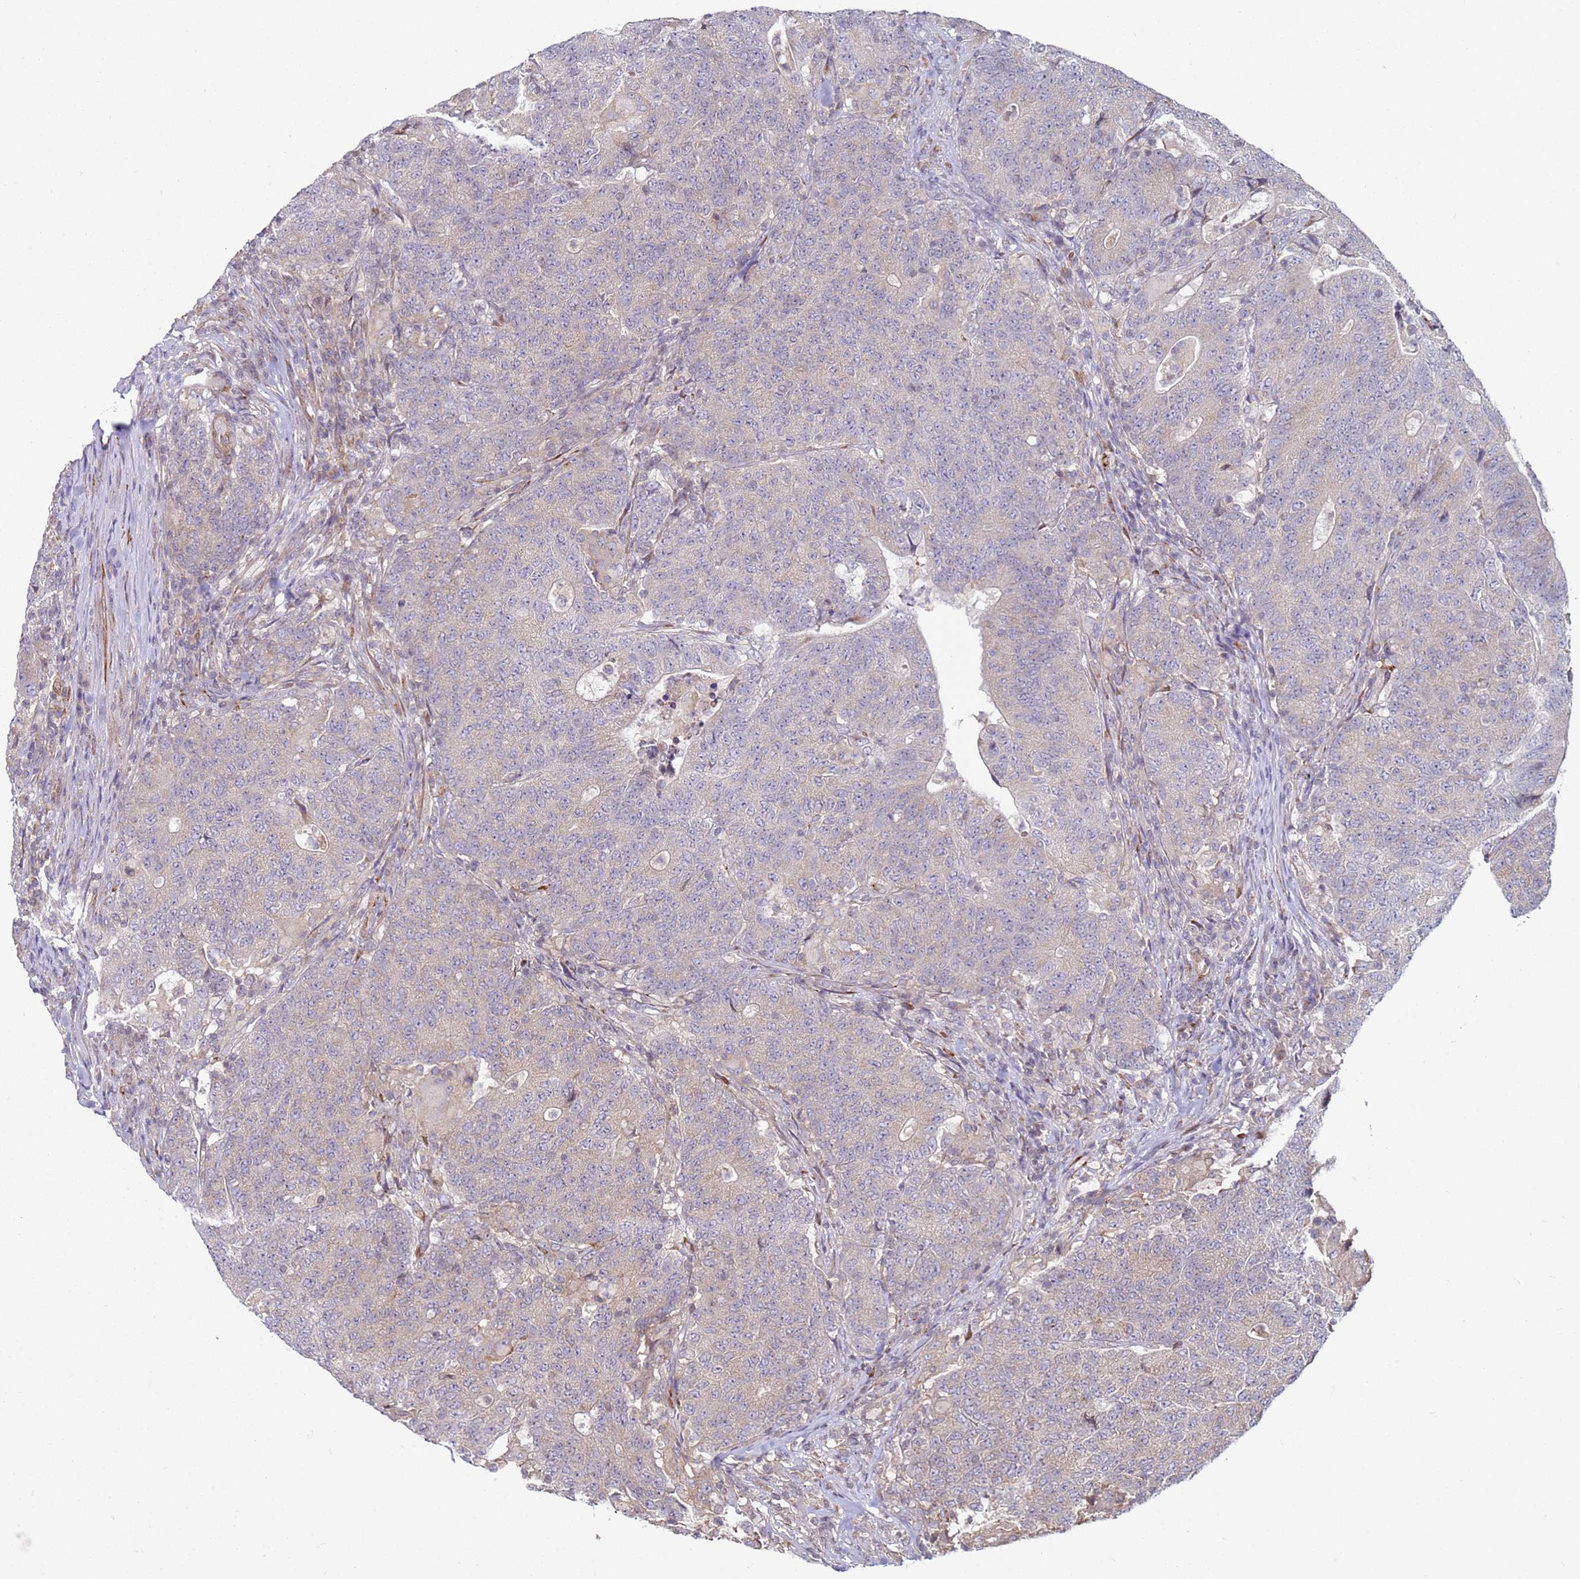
{"staining": {"intensity": "weak", "quantity": "<25%", "location": "cytoplasmic/membranous"}, "tissue": "colorectal cancer", "cell_type": "Tumor cells", "image_type": "cancer", "snomed": [{"axis": "morphology", "description": "Adenocarcinoma, NOS"}, {"axis": "topography", "description": "Colon"}], "caption": "Protein analysis of colorectal cancer (adenocarcinoma) reveals no significant staining in tumor cells.", "gene": "SNAPC4", "patient": {"sex": "female", "age": 75}}